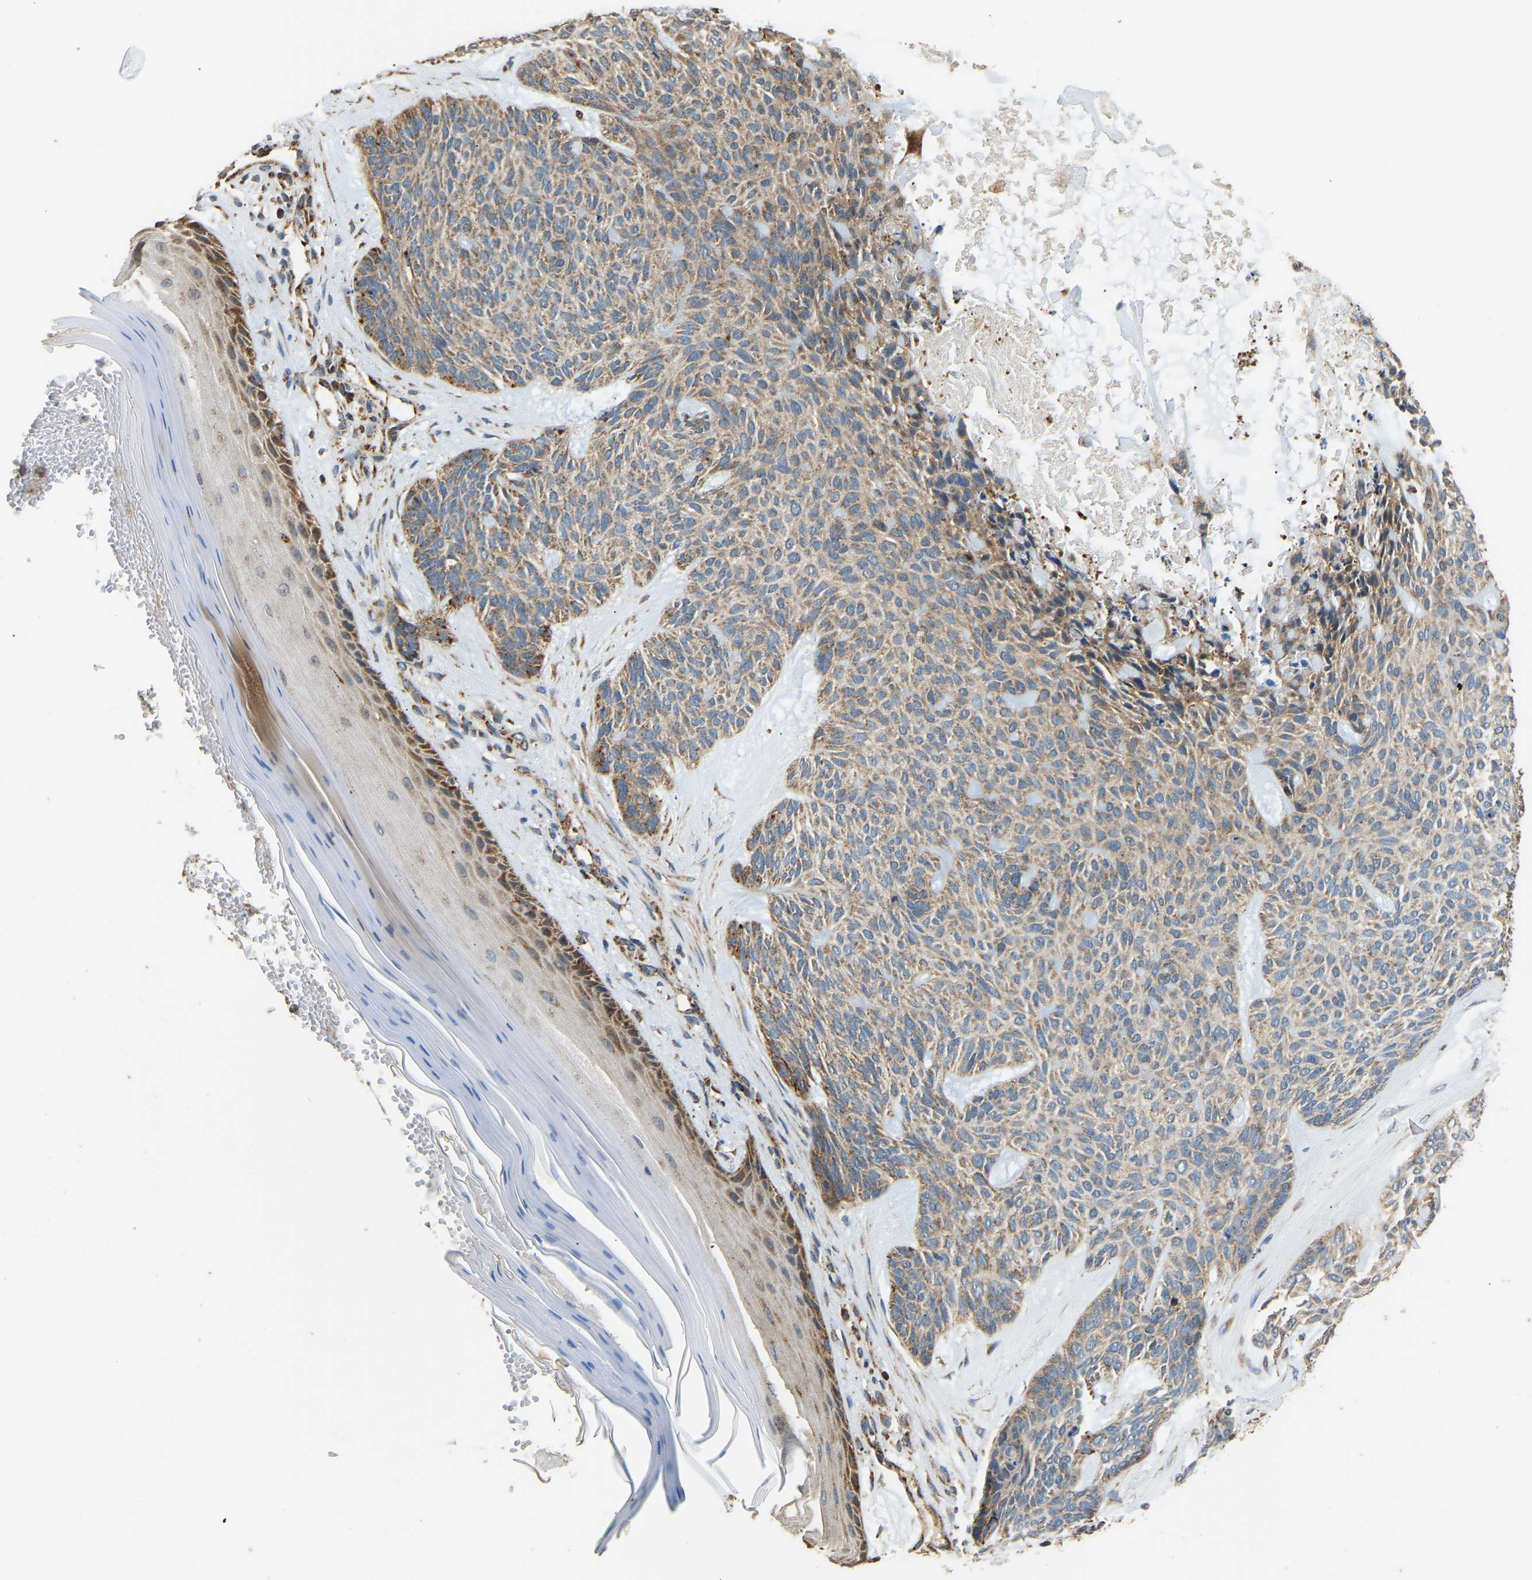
{"staining": {"intensity": "moderate", "quantity": ">75%", "location": "cytoplasmic/membranous"}, "tissue": "skin cancer", "cell_type": "Tumor cells", "image_type": "cancer", "snomed": [{"axis": "morphology", "description": "Basal cell carcinoma"}, {"axis": "topography", "description": "Skin"}], "caption": "Immunohistochemistry (DAB (3,3'-diaminobenzidine)) staining of skin cancer demonstrates moderate cytoplasmic/membranous protein expression in approximately >75% of tumor cells.", "gene": "TUFM", "patient": {"sex": "male", "age": 55}}